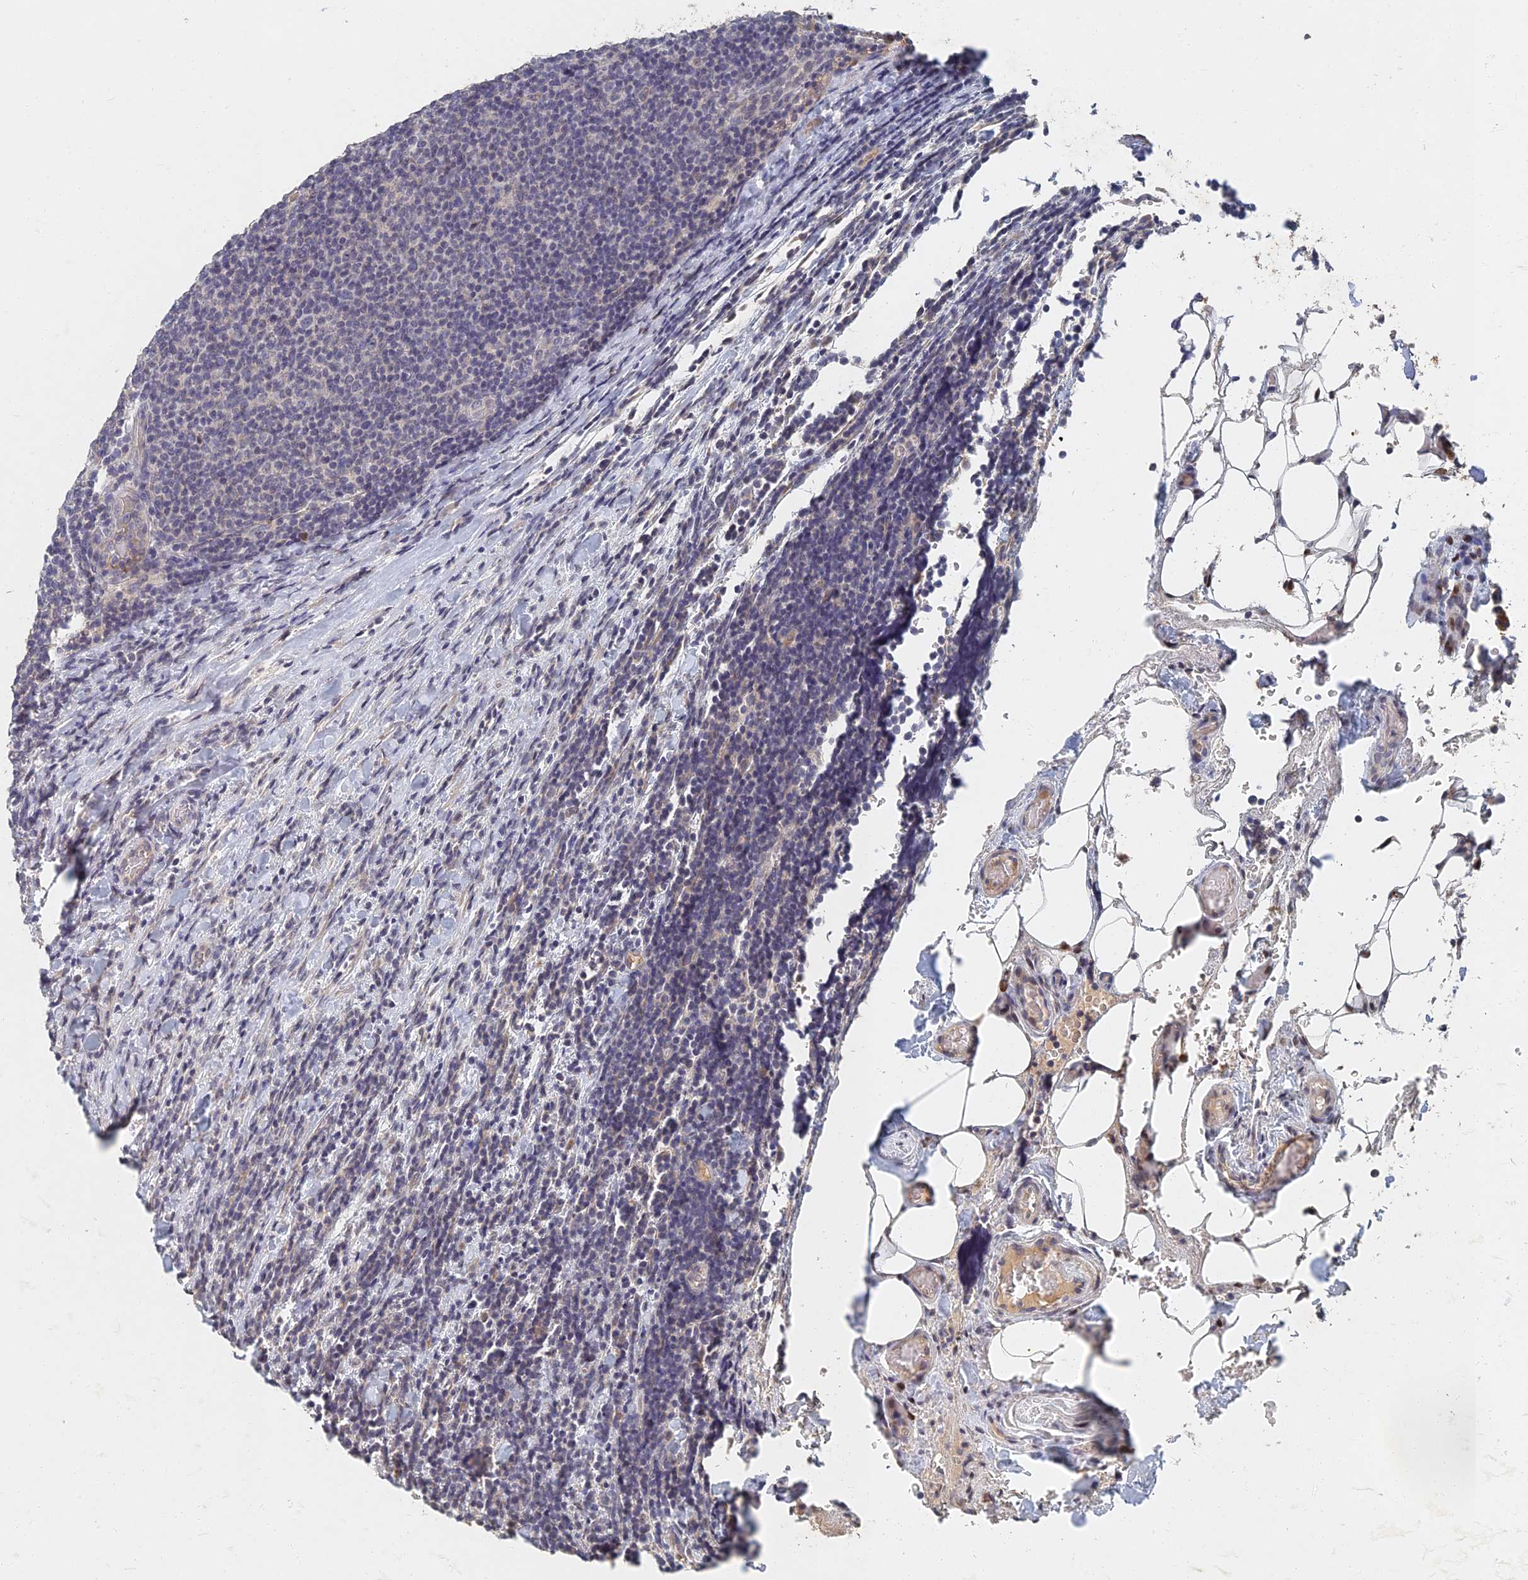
{"staining": {"intensity": "negative", "quantity": "none", "location": "none"}, "tissue": "lymphoma", "cell_type": "Tumor cells", "image_type": "cancer", "snomed": [{"axis": "morphology", "description": "Malignant lymphoma, non-Hodgkin's type, Low grade"}, {"axis": "topography", "description": "Lymph node"}], "caption": "Human lymphoma stained for a protein using immunohistochemistry demonstrates no positivity in tumor cells.", "gene": "GNA15", "patient": {"sex": "male", "age": 66}}